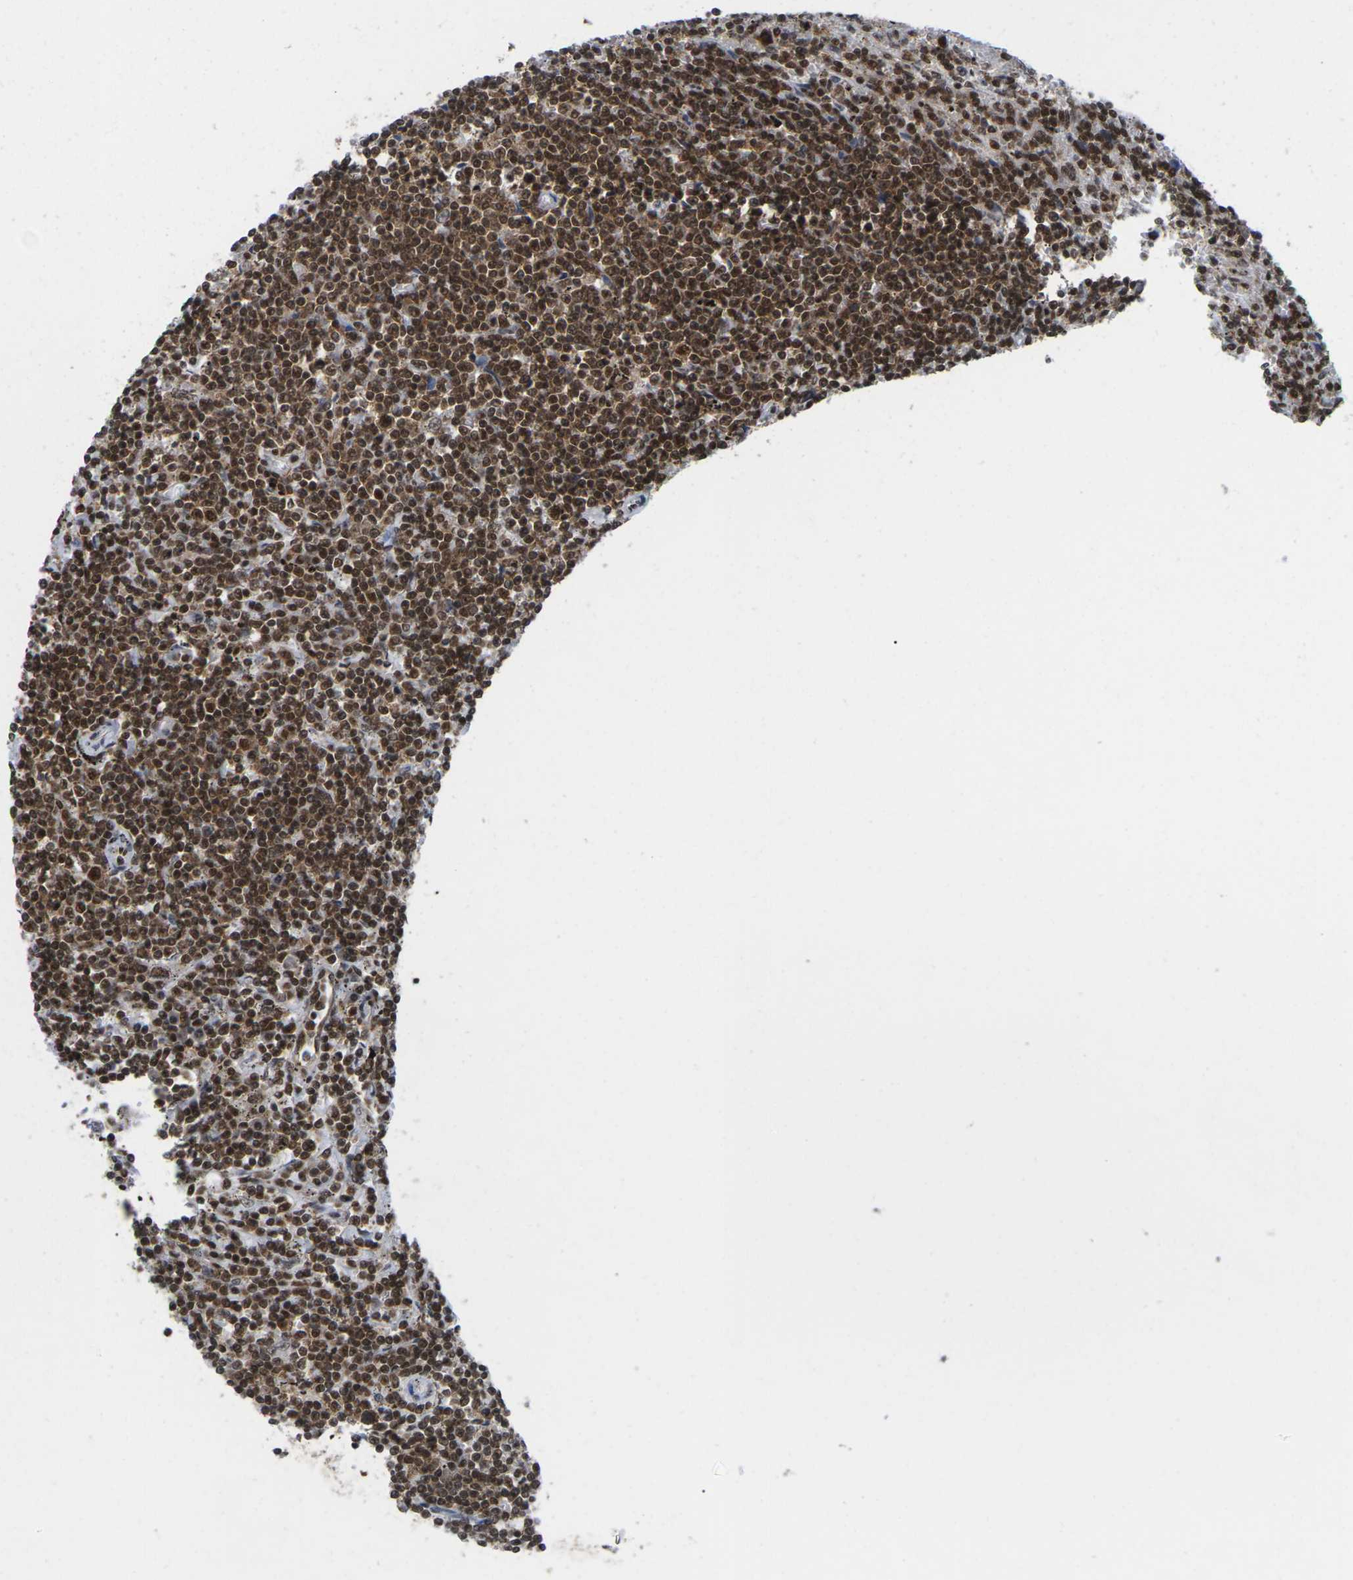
{"staining": {"intensity": "strong", "quantity": ">75%", "location": "cytoplasmic/membranous,nuclear"}, "tissue": "lymphoma", "cell_type": "Tumor cells", "image_type": "cancer", "snomed": [{"axis": "morphology", "description": "Malignant lymphoma, non-Hodgkin's type, Low grade"}, {"axis": "topography", "description": "Spleen"}], "caption": "Immunohistochemistry (IHC) photomicrograph of low-grade malignant lymphoma, non-Hodgkin's type stained for a protein (brown), which shows high levels of strong cytoplasmic/membranous and nuclear positivity in approximately >75% of tumor cells.", "gene": "MAGOH", "patient": {"sex": "male", "age": 73}}